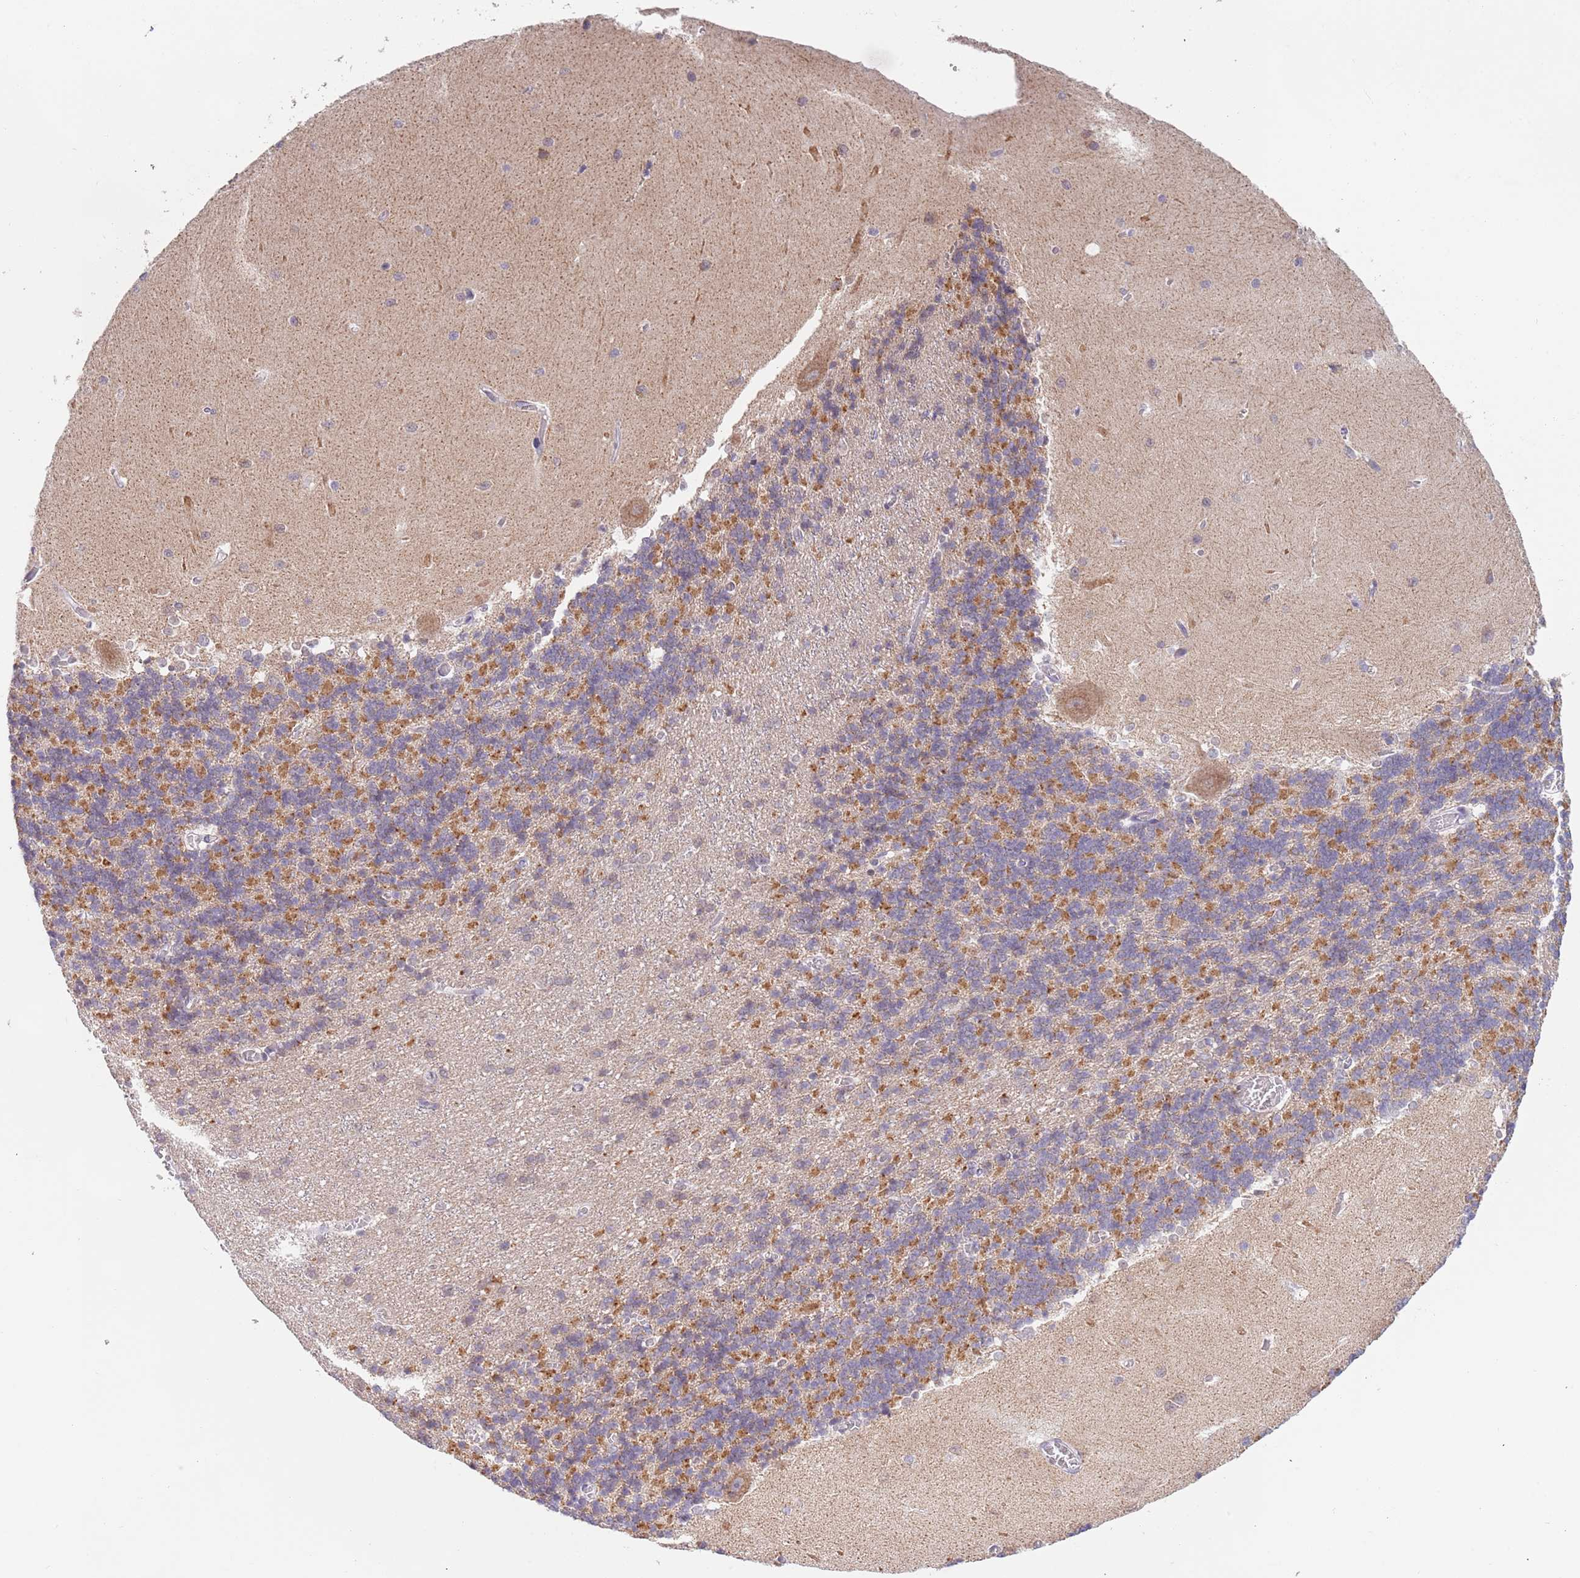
{"staining": {"intensity": "moderate", "quantity": ">75%", "location": "cytoplasmic/membranous"}, "tissue": "cerebellum", "cell_type": "Cells in granular layer", "image_type": "normal", "snomed": [{"axis": "morphology", "description": "Normal tissue, NOS"}, {"axis": "topography", "description": "Cerebellum"}], "caption": "A medium amount of moderate cytoplasmic/membranous positivity is identified in approximately >75% of cells in granular layer in normal cerebellum. The staining was performed using DAB, with brown indicating positive protein expression. Nuclei are stained blue with hematoxylin.", "gene": "TIMM13", "patient": {"sex": "male", "age": 37}}